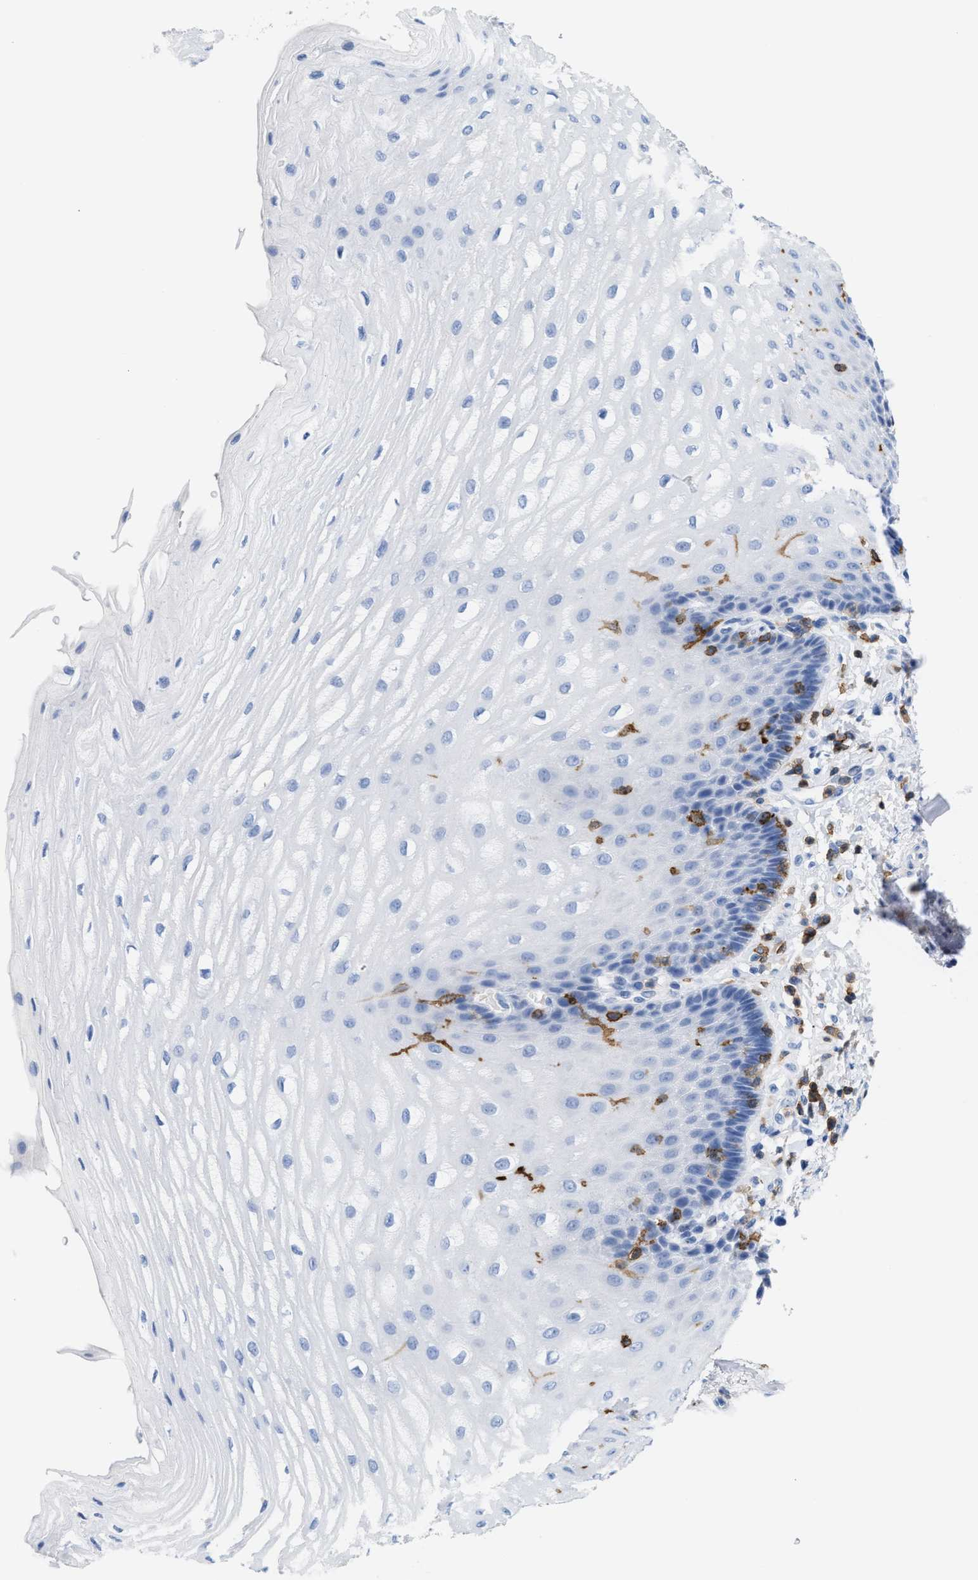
{"staining": {"intensity": "negative", "quantity": "none", "location": "none"}, "tissue": "esophagus", "cell_type": "Squamous epithelial cells", "image_type": "normal", "snomed": [{"axis": "morphology", "description": "Normal tissue, NOS"}, {"axis": "topography", "description": "Esophagus"}], "caption": "Esophagus stained for a protein using immunohistochemistry displays no positivity squamous epithelial cells.", "gene": "LCP1", "patient": {"sex": "male", "age": 54}}